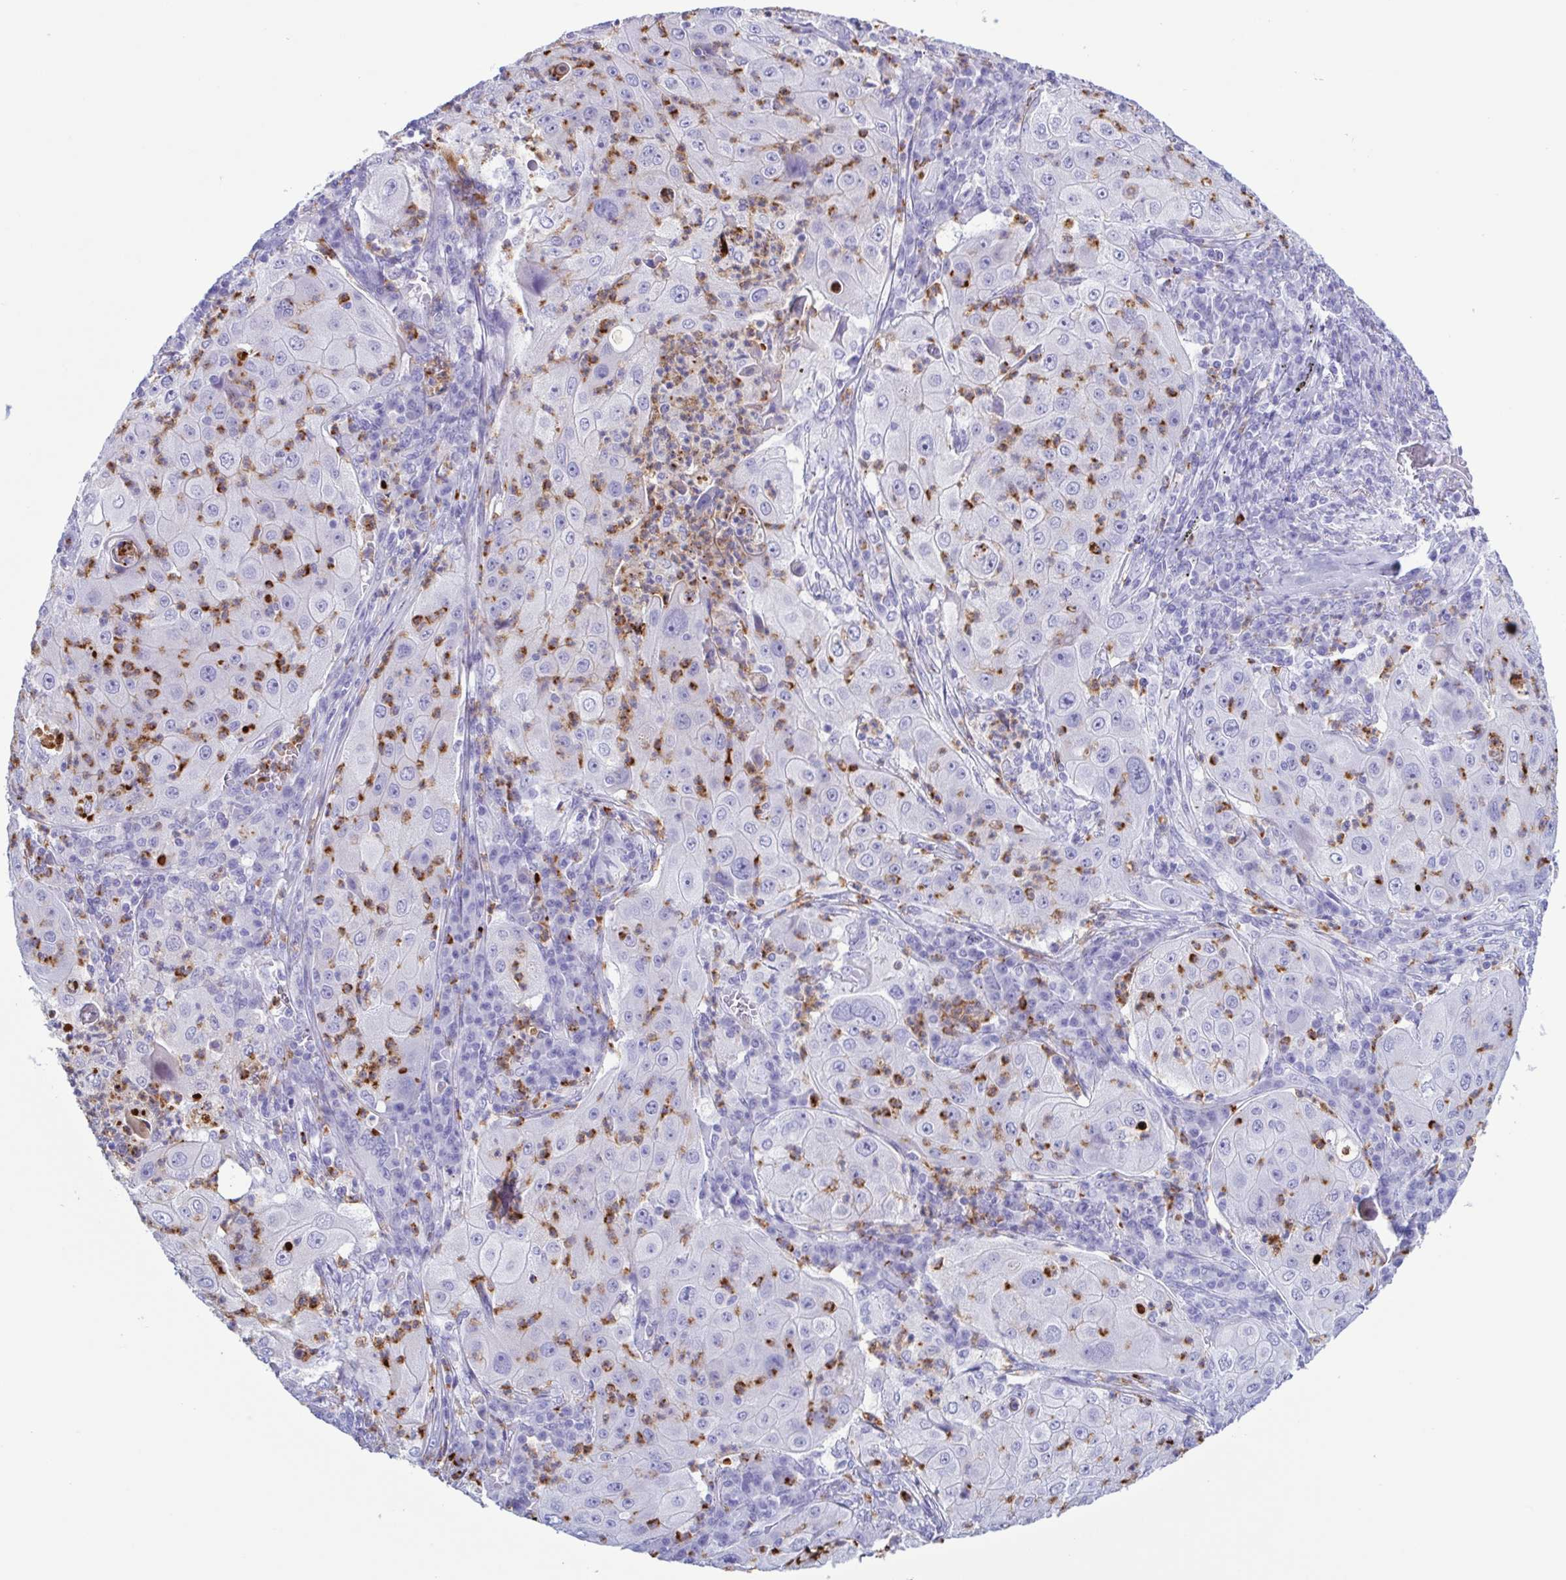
{"staining": {"intensity": "negative", "quantity": "none", "location": "none"}, "tissue": "lung cancer", "cell_type": "Tumor cells", "image_type": "cancer", "snomed": [{"axis": "morphology", "description": "Squamous cell carcinoma, NOS"}, {"axis": "topography", "description": "Lung"}], "caption": "A high-resolution image shows immunohistochemistry (IHC) staining of squamous cell carcinoma (lung), which reveals no significant expression in tumor cells. Nuclei are stained in blue.", "gene": "LTF", "patient": {"sex": "female", "age": 59}}